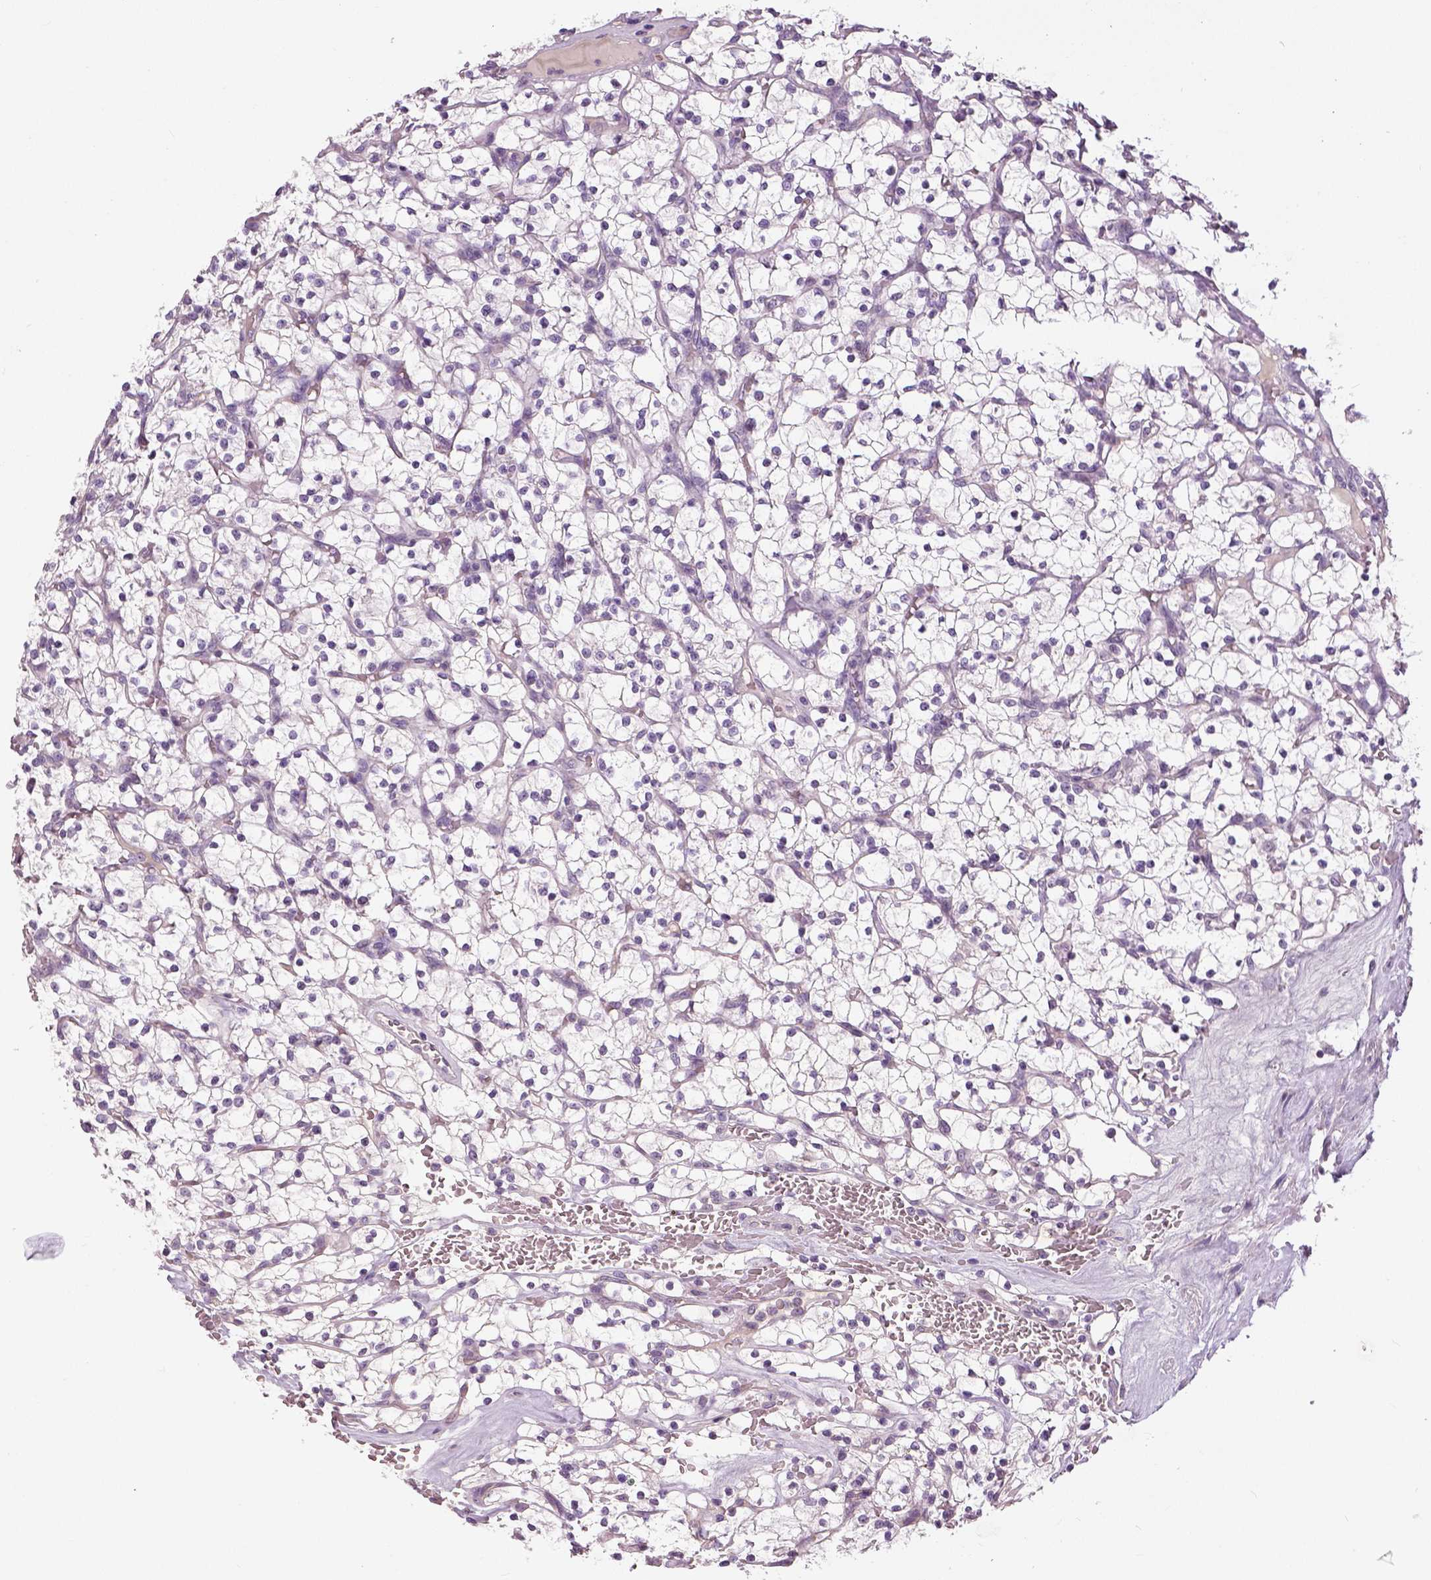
{"staining": {"intensity": "negative", "quantity": "none", "location": "none"}, "tissue": "renal cancer", "cell_type": "Tumor cells", "image_type": "cancer", "snomed": [{"axis": "morphology", "description": "Adenocarcinoma, NOS"}, {"axis": "topography", "description": "Kidney"}], "caption": "Human renal cancer stained for a protein using IHC demonstrates no staining in tumor cells.", "gene": "NECAB1", "patient": {"sex": "female", "age": 64}}